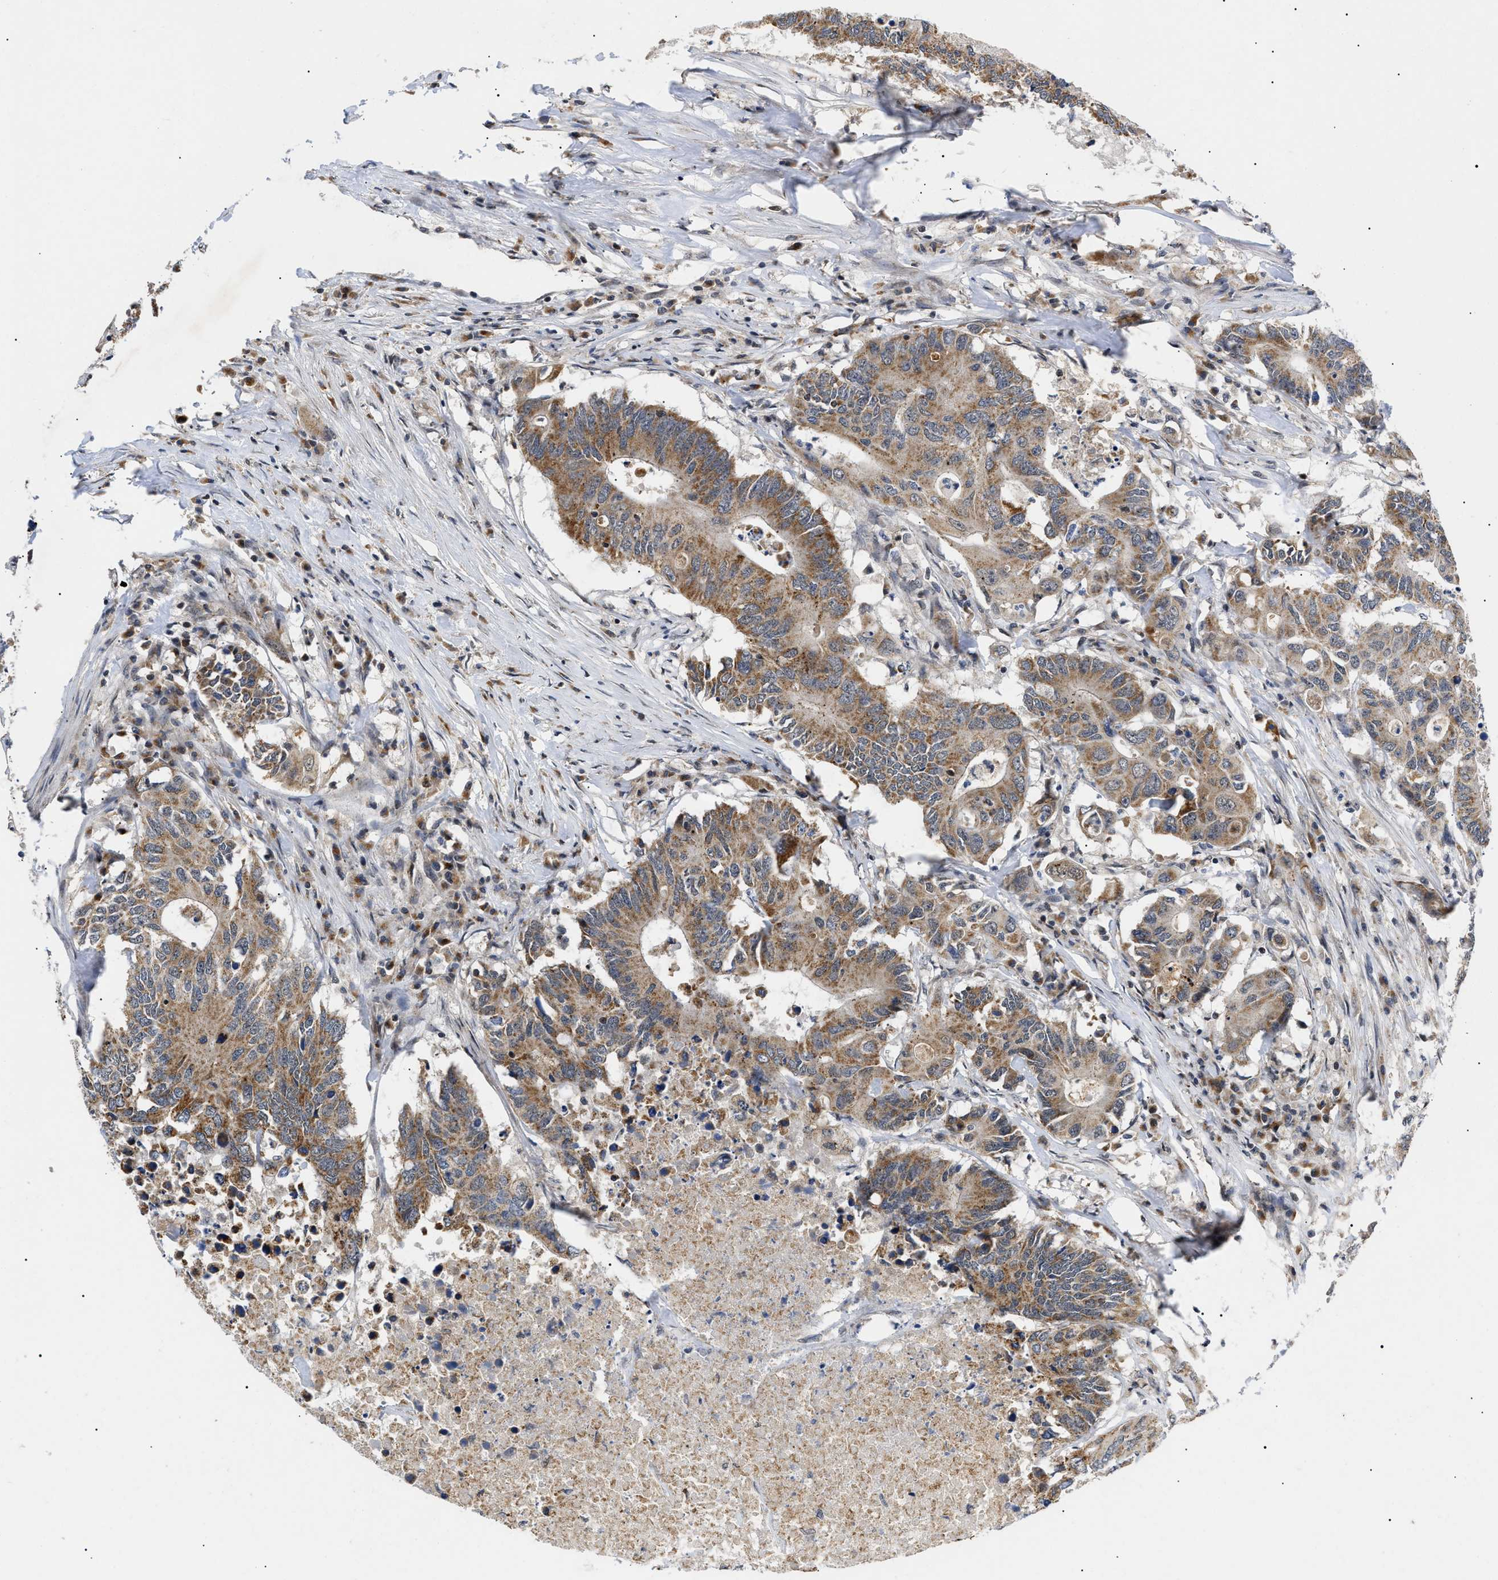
{"staining": {"intensity": "moderate", "quantity": ">75%", "location": "cytoplasmic/membranous"}, "tissue": "colorectal cancer", "cell_type": "Tumor cells", "image_type": "cancer", "snomed": [{"axis": "morphology", "description": "Adenocarcinoma, NOS"}, {"axis": "topography", "description": "Colon"}], "caption": "Colorectal adenocarcinoma was stained to show a protein in brown. There is medium levels of moderate cytoplasmic/membranous staining in about >75% of tumor cells.", "gene": "ZBTB11", "patient": {"sex": "male", "age": 71}}